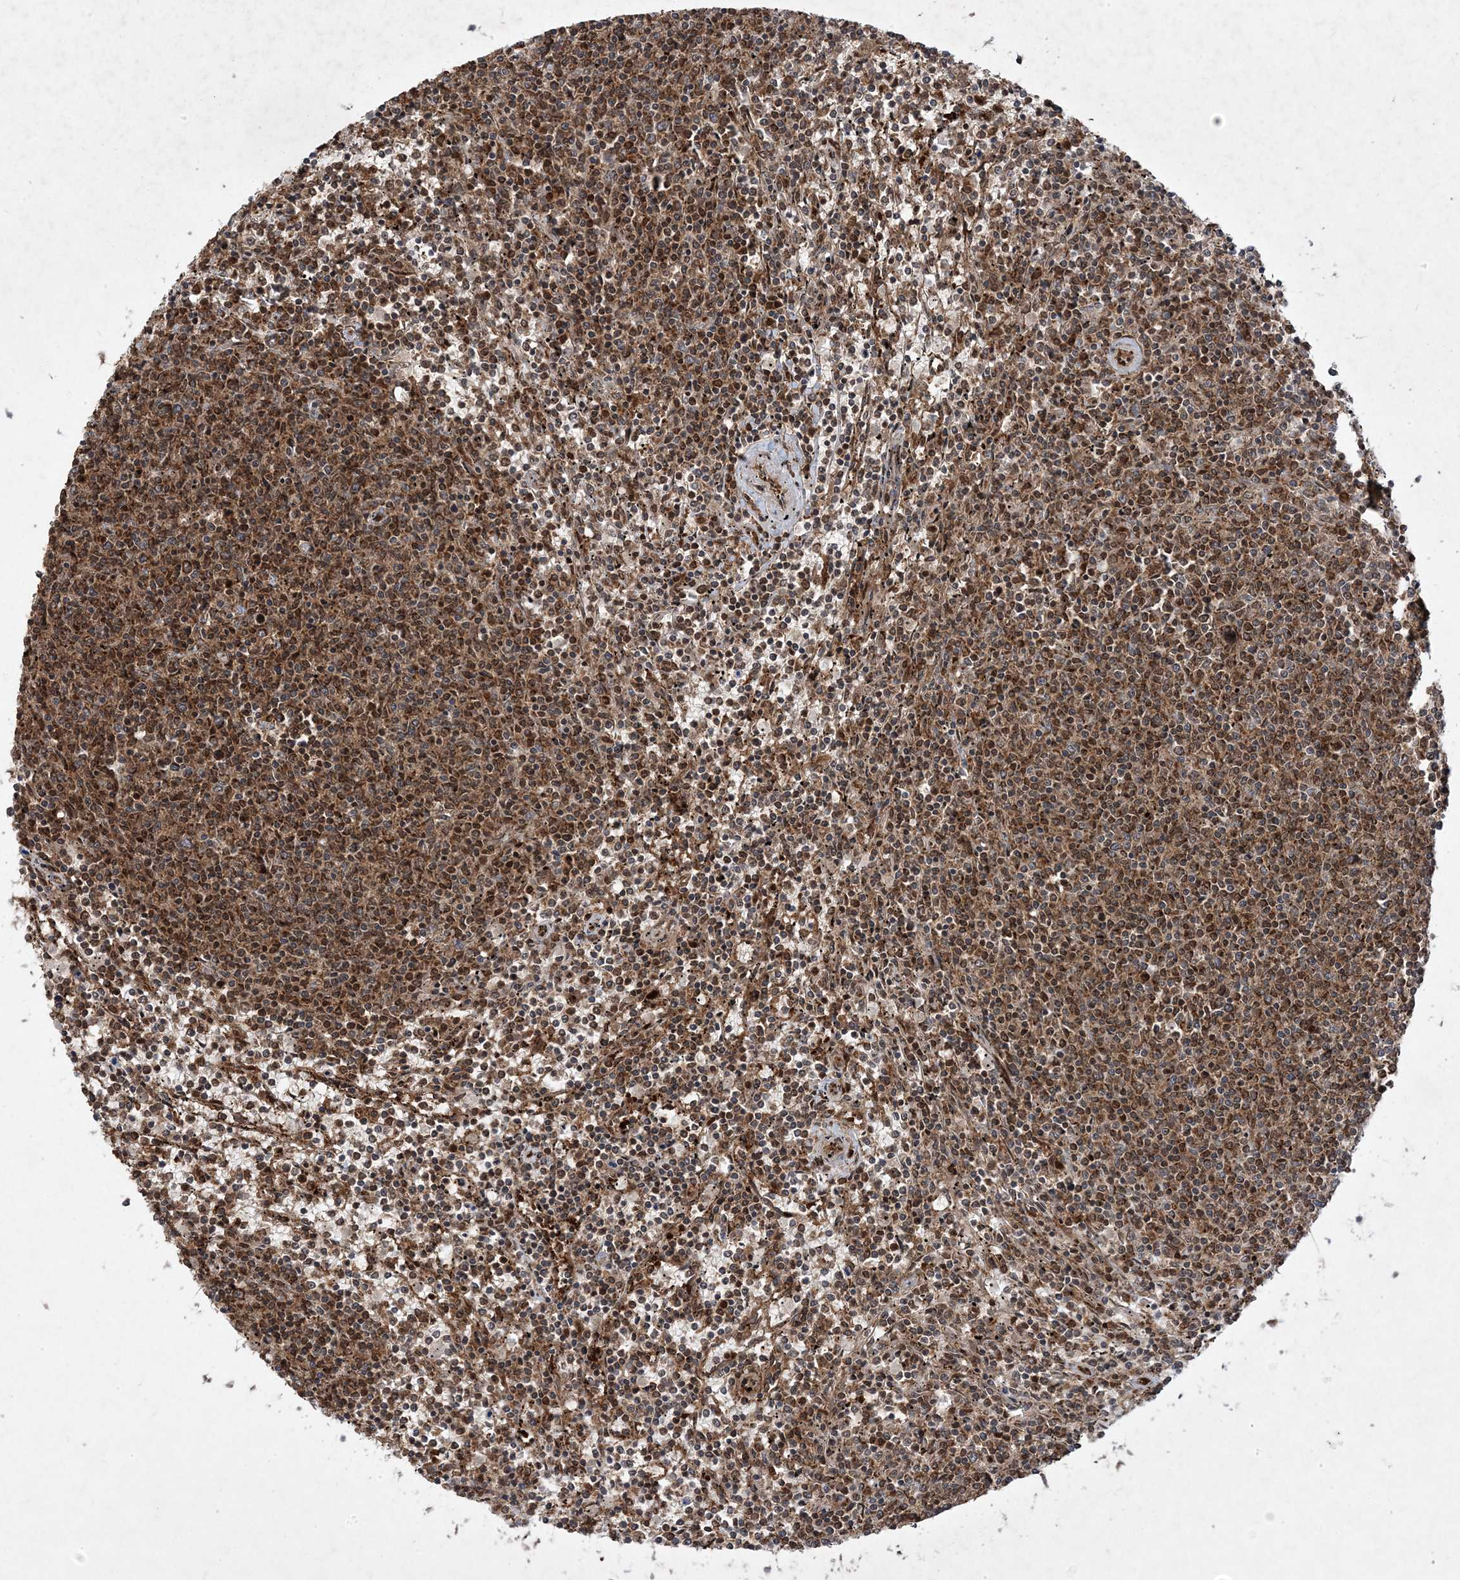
{"staining": {"intensity": "moderate", "quantity": "25%-75%", "location": "cytoplasmic/membranous,nuclear"}, "tissue": "lymphoma", "cell_type": "Tumor cells", "image_type": "cancer", "snomed": [{"axis": "morphology", "description": "Malignant lymphoma, non-Hodgkin's type, Low grade"}, {"axis": "topography", "description": "Spleen"}], "caption": "The micrograph displays immunohistochemical staining of malignant lymphoma, non-Hodgkin's type (low-grade). There is moderate cytoplasmic/membranous and nuclear expression is seen in approximately 25%-75% of tumor cells.", "gene": "PLEKHM2", "patient": {"sex": "female", "age": 50}}